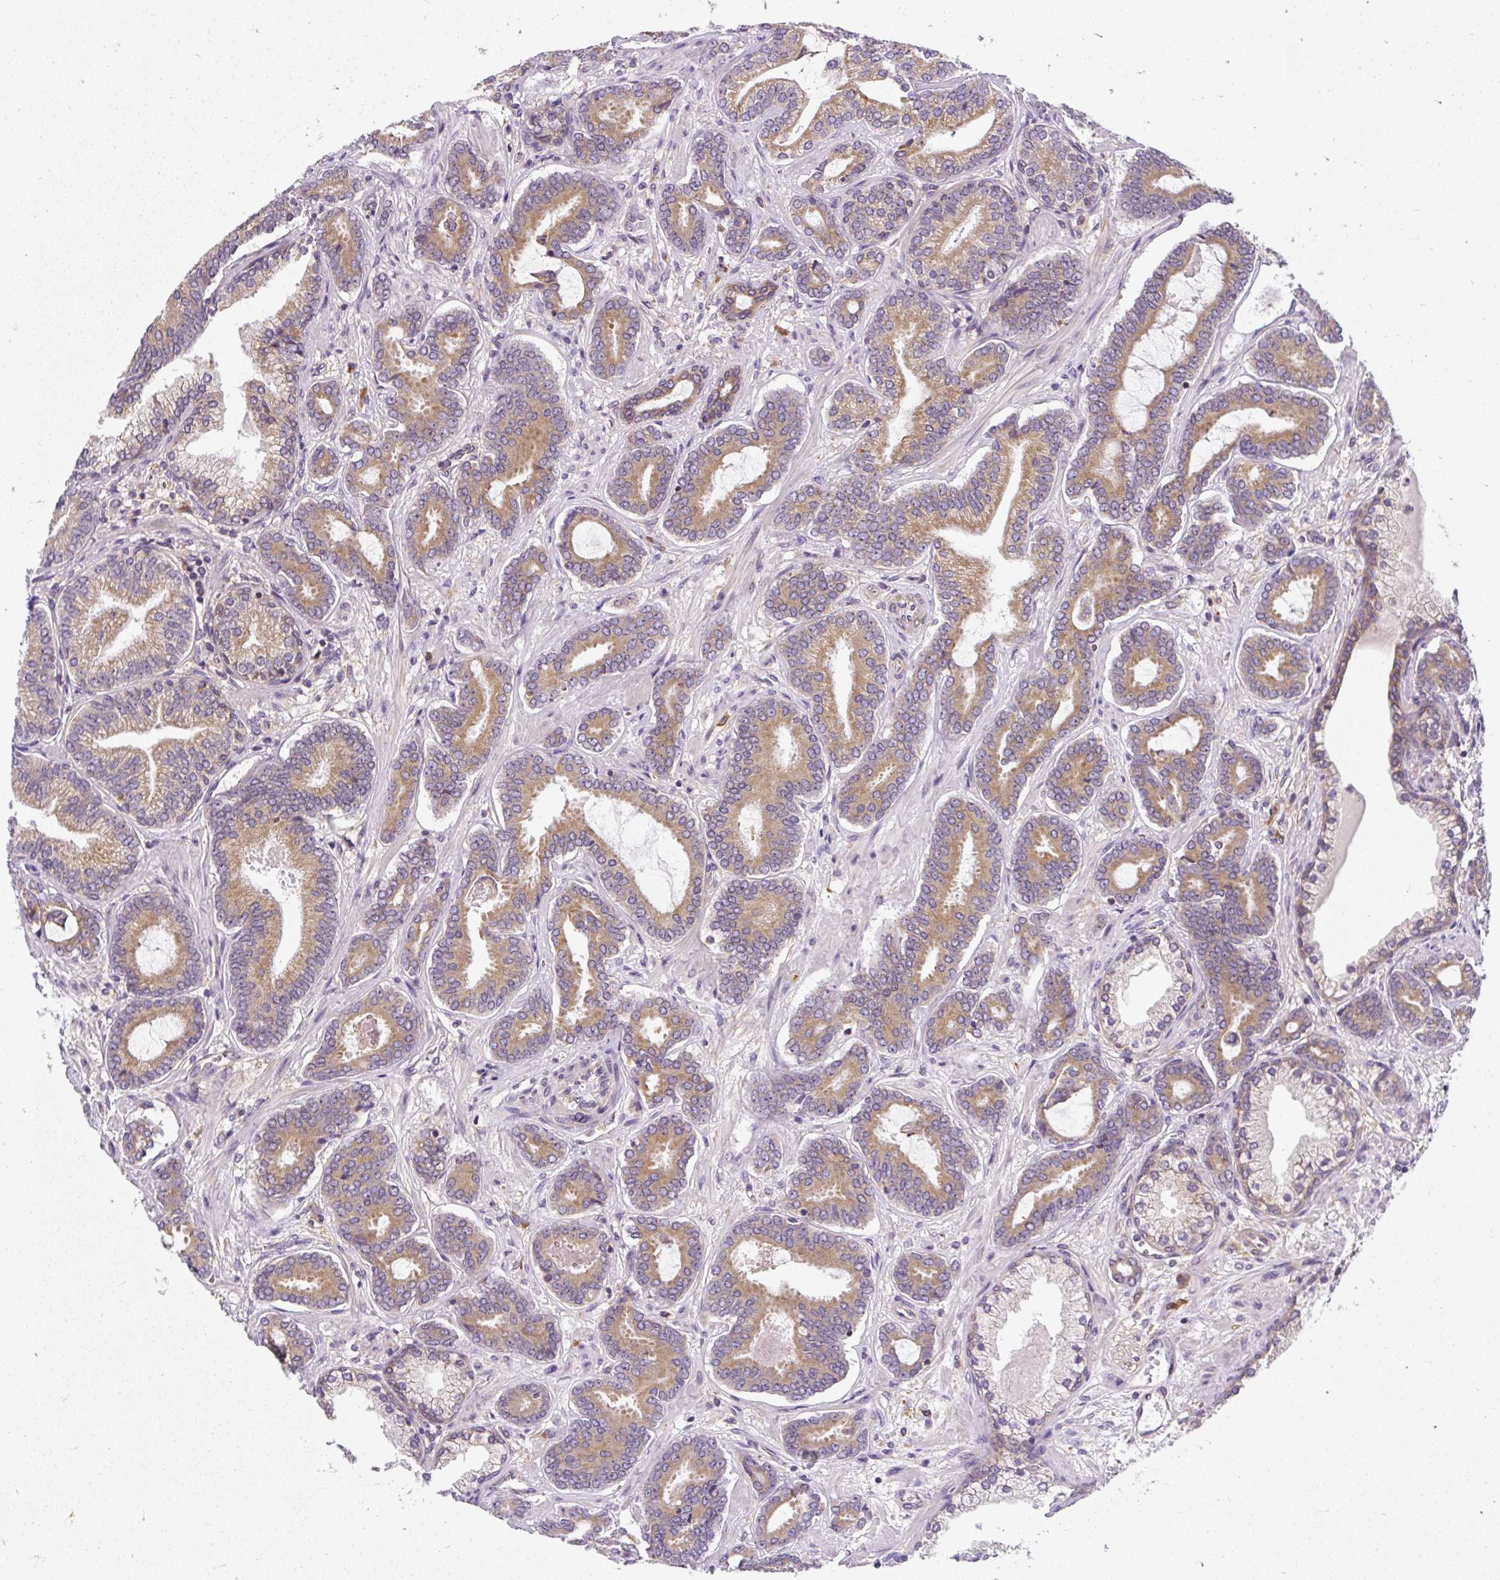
{"staining": {"intensity": "moderate", "quantity": ">75%", "location": "cytoplasmic/membranous"}, "tissue": "prostate cancer", "cell_type": "Tumor cells", "image_type": "cancer", "snomed": [{"axis": "morphology", "description": "Adenocarcinoma, Low grade"}, {"axis": "topography", "description": "Prostate and seminal vesicle, NOS"}], "caption": "An immunohistochemistry (IHC) histopathology image of neoplastic tissue is shown. Protein staining in brown labels moderate cytoplasmic/membranous positivity in low-grade adenocarcinoma (prostate) within tumor cells.", "gene": "CYP20A1", "patient": {"sex": "male", "age": 61}}